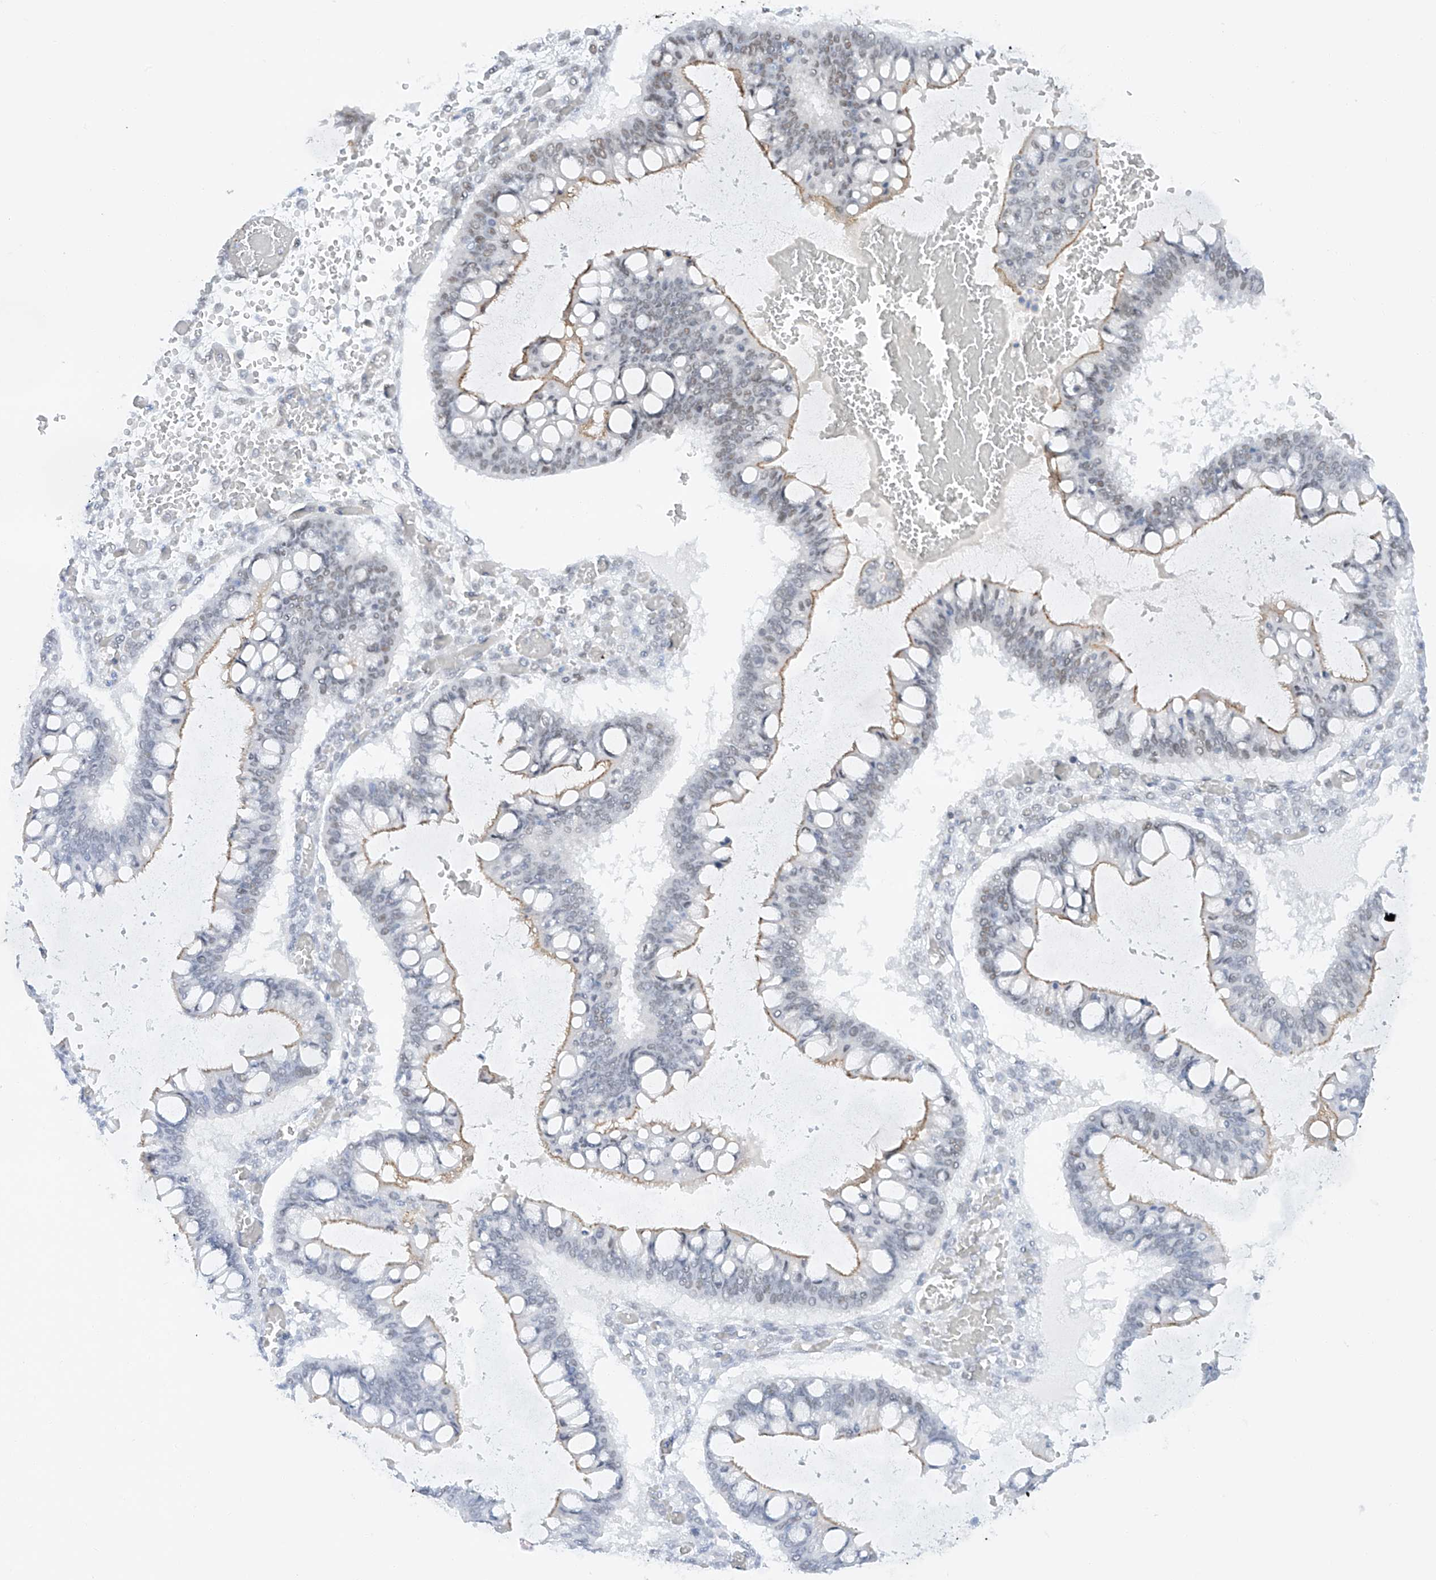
{"staining": {"intensity": "moderate", "quantity": "25%-75%", "location": "cytoplasmic/membranous,nuclear"}, "tissue": "ovarian cancer", "cell_type": "Tumor cells", "image_type": "cancer", "snomed": [{"axis": "morphology", "description": "Cystadenocarcinoma, mucinous, NOS"}, {"axis": "topography", "description": "Ovary"}], "caption": "DAB (3,3'-diaminobenzidine) immunohistochemical staining of ovarian cancer (mucinous cystadenocarcinoma) exhibits moderate cytoplasmic/membranous and nuclear protein staining in approximately 25%-75% of tumor cells.", "gene": "POGK", "patient": {"sex": "female", "age": 73}}